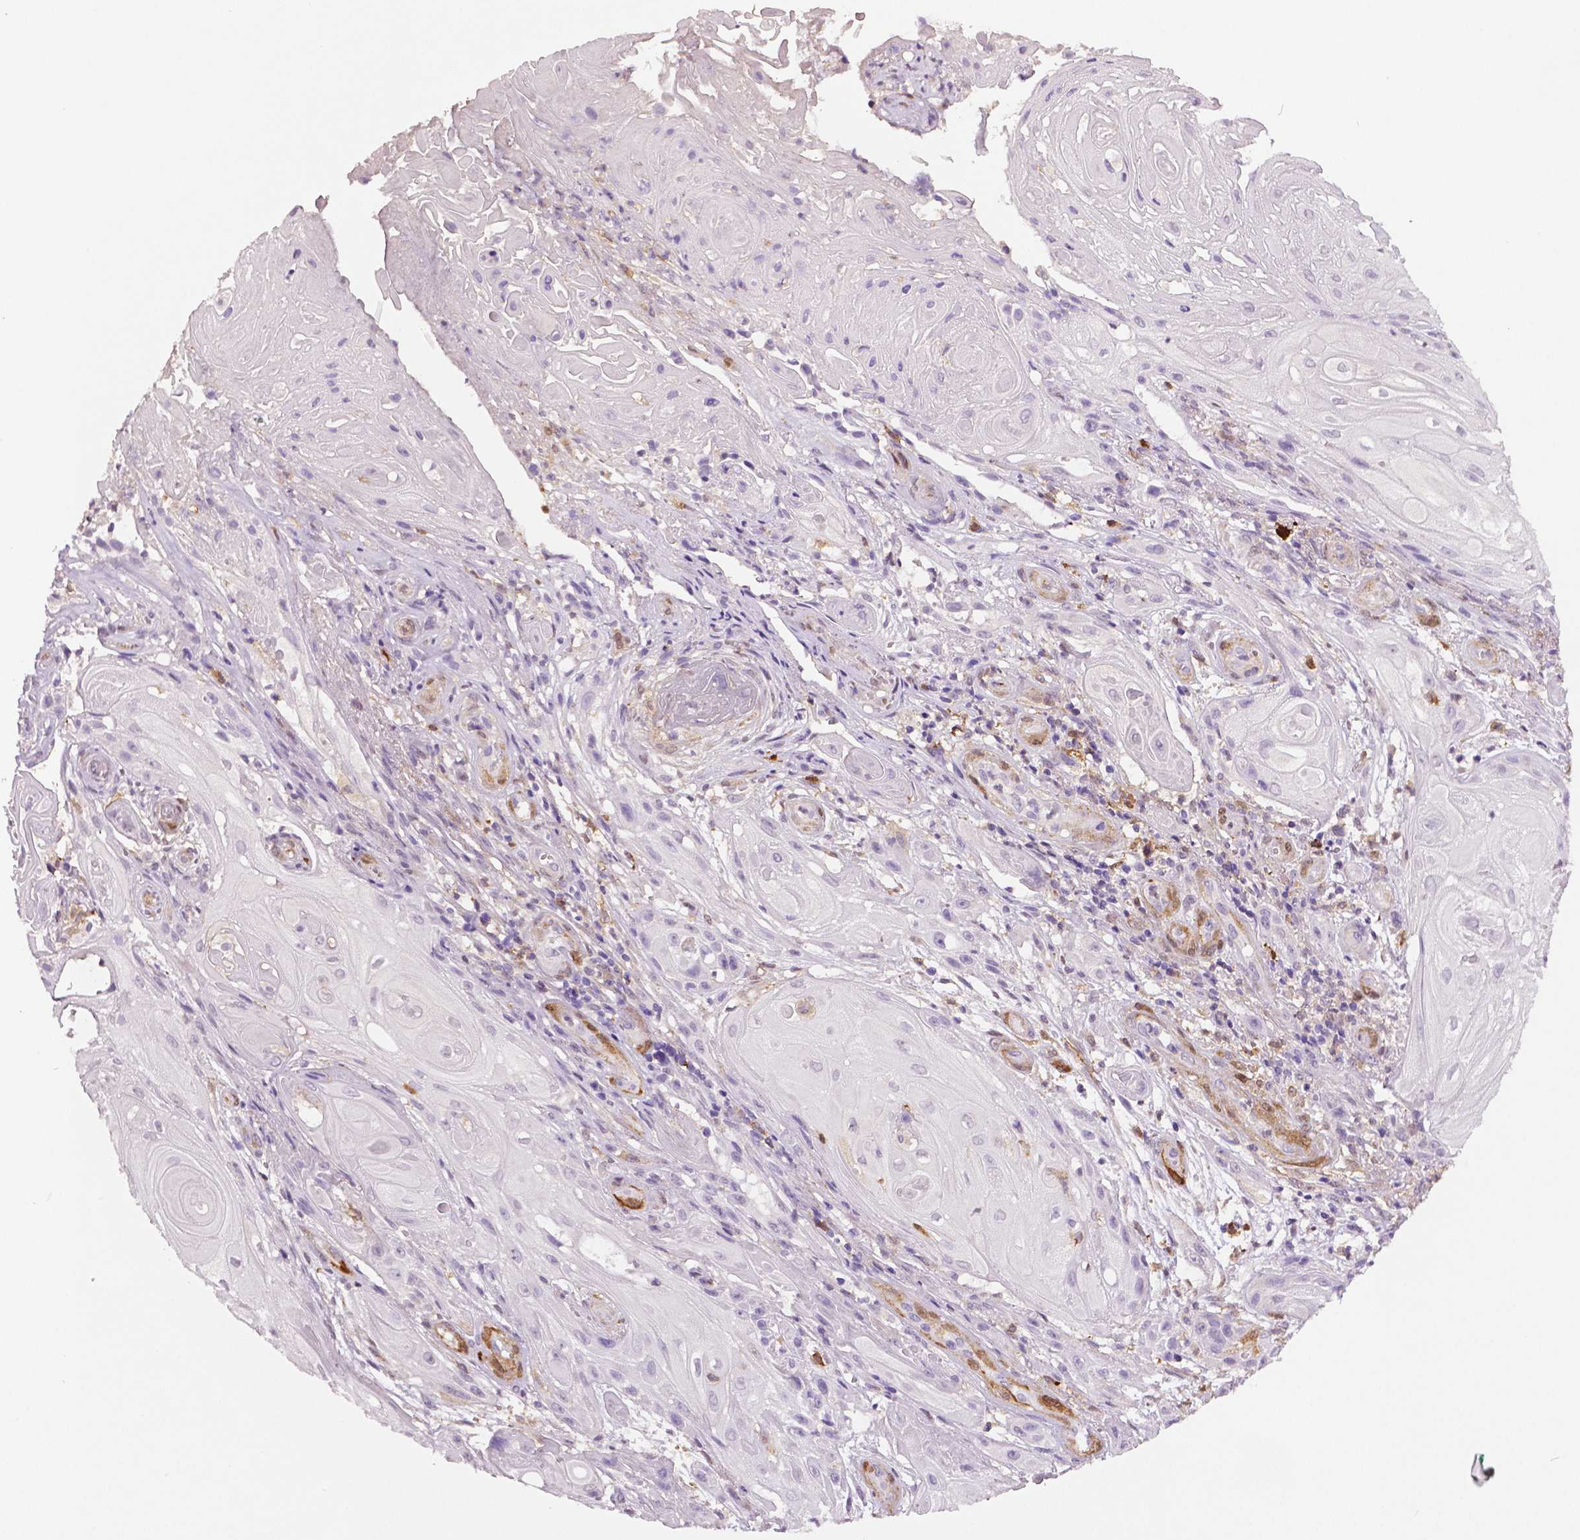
{"staining": {"intensity": "negative", "quantity": "none", "location": "none"}, "tissue": "skin cancer", "cell_type": "Tumor cells", "image_type": "cancer", "snomed": [{"axis": "morphology", "description": "Squamous cell carcinoma, NOS"}, {"axis": "topography", "description": "Skin"}], "caption": "Immunohistochemistry of skin cancer (squamous cell carcinoma) shows no expression in tumor cells. The staining is performed using DAB (3,3'-diaminobenzidine) brown chromogen with nuclei counter-stained in using hematoxylin.", "gene": "PHGDH", "patient": {"sex": "male", "age": 62}}